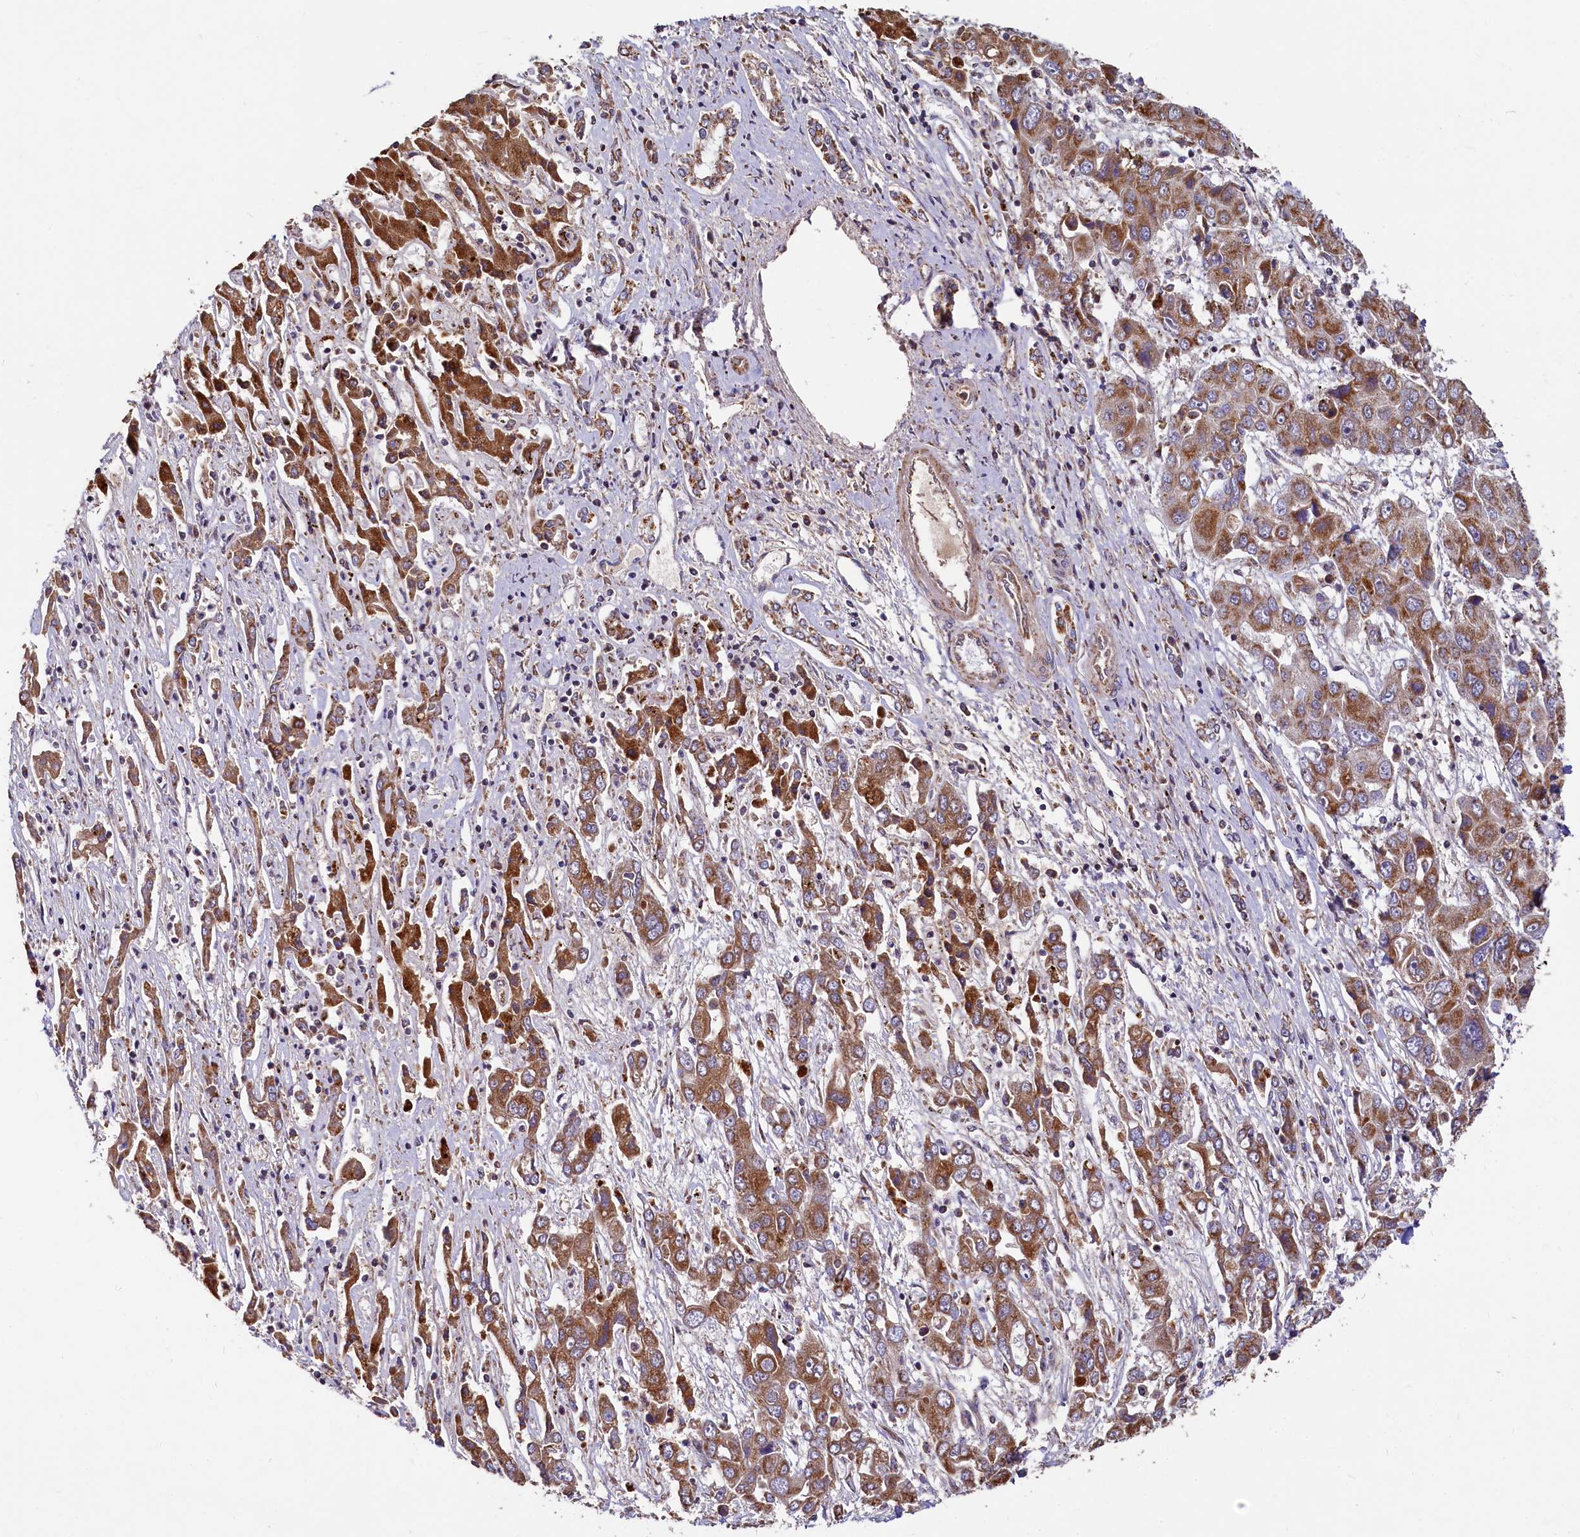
{"staining": {"intensity": "moderate", "quantity": ">75%", "location": "cytoplasmic/membranous"}, "tissue": "liver cancer", "cell_type": "Tumor cells", "image_type": "cancer", "snomed": [{"axis": "morphology", "description": "Cholangiocarcinoma"}, {"axis": "topography", "description": "Liver"}], "caption": "This histopathology image demonstrates immunohistochemistry staining of liver cancer (cholangiocarcinoma), with medium moderate cytoplasmic/membranous expression in about >75% of tumor cells.", "gene": "SPRYD3", "patient": {"sex": "male", "age": 67}}